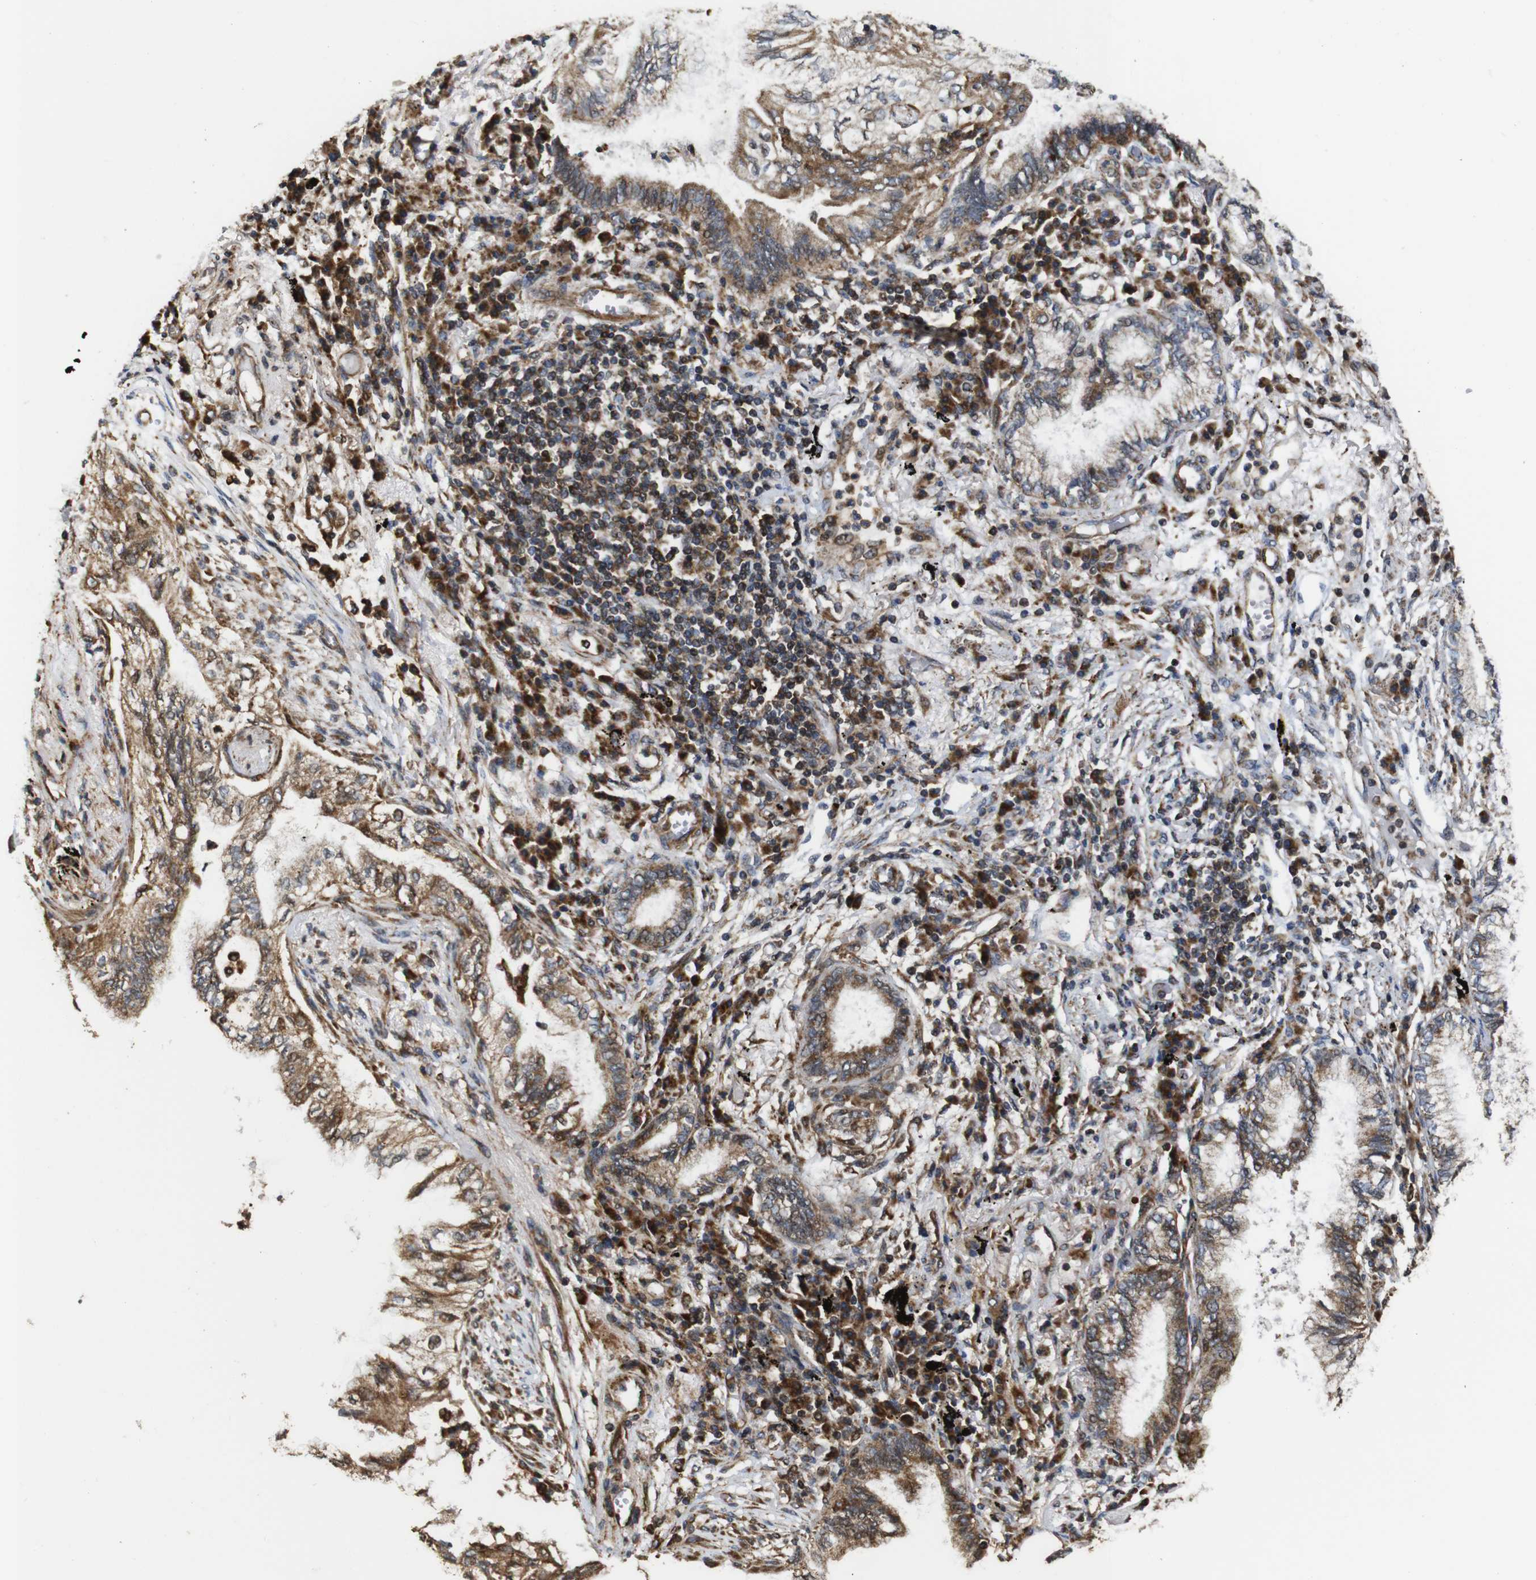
{"staining": {"intensity": "moderate", "quantity": ">75%", "location": "cytoplasmic/membranous"}, "tissue": "lung cancer", "cell_type": "Tumor cells", "image_type": "cancer", "snomed": [{"axis": "morphology", "description": "Normal tissue, NOS"}, {"axis": "morphology", "description": "Adenocarcinoma, NOS"}, {"axis": "topography", "description": "Bronchus"}, {"axis": "topography", "description": "Lung"}], "caption": "Tumor cells demonstrate medium levels of moderate cytoplasmic/membranous expression in about >75% of cells in human lung cancer (adenocarcinoma).", "gene": "SNN", "patient": {"sex": "female", "age": 70}}